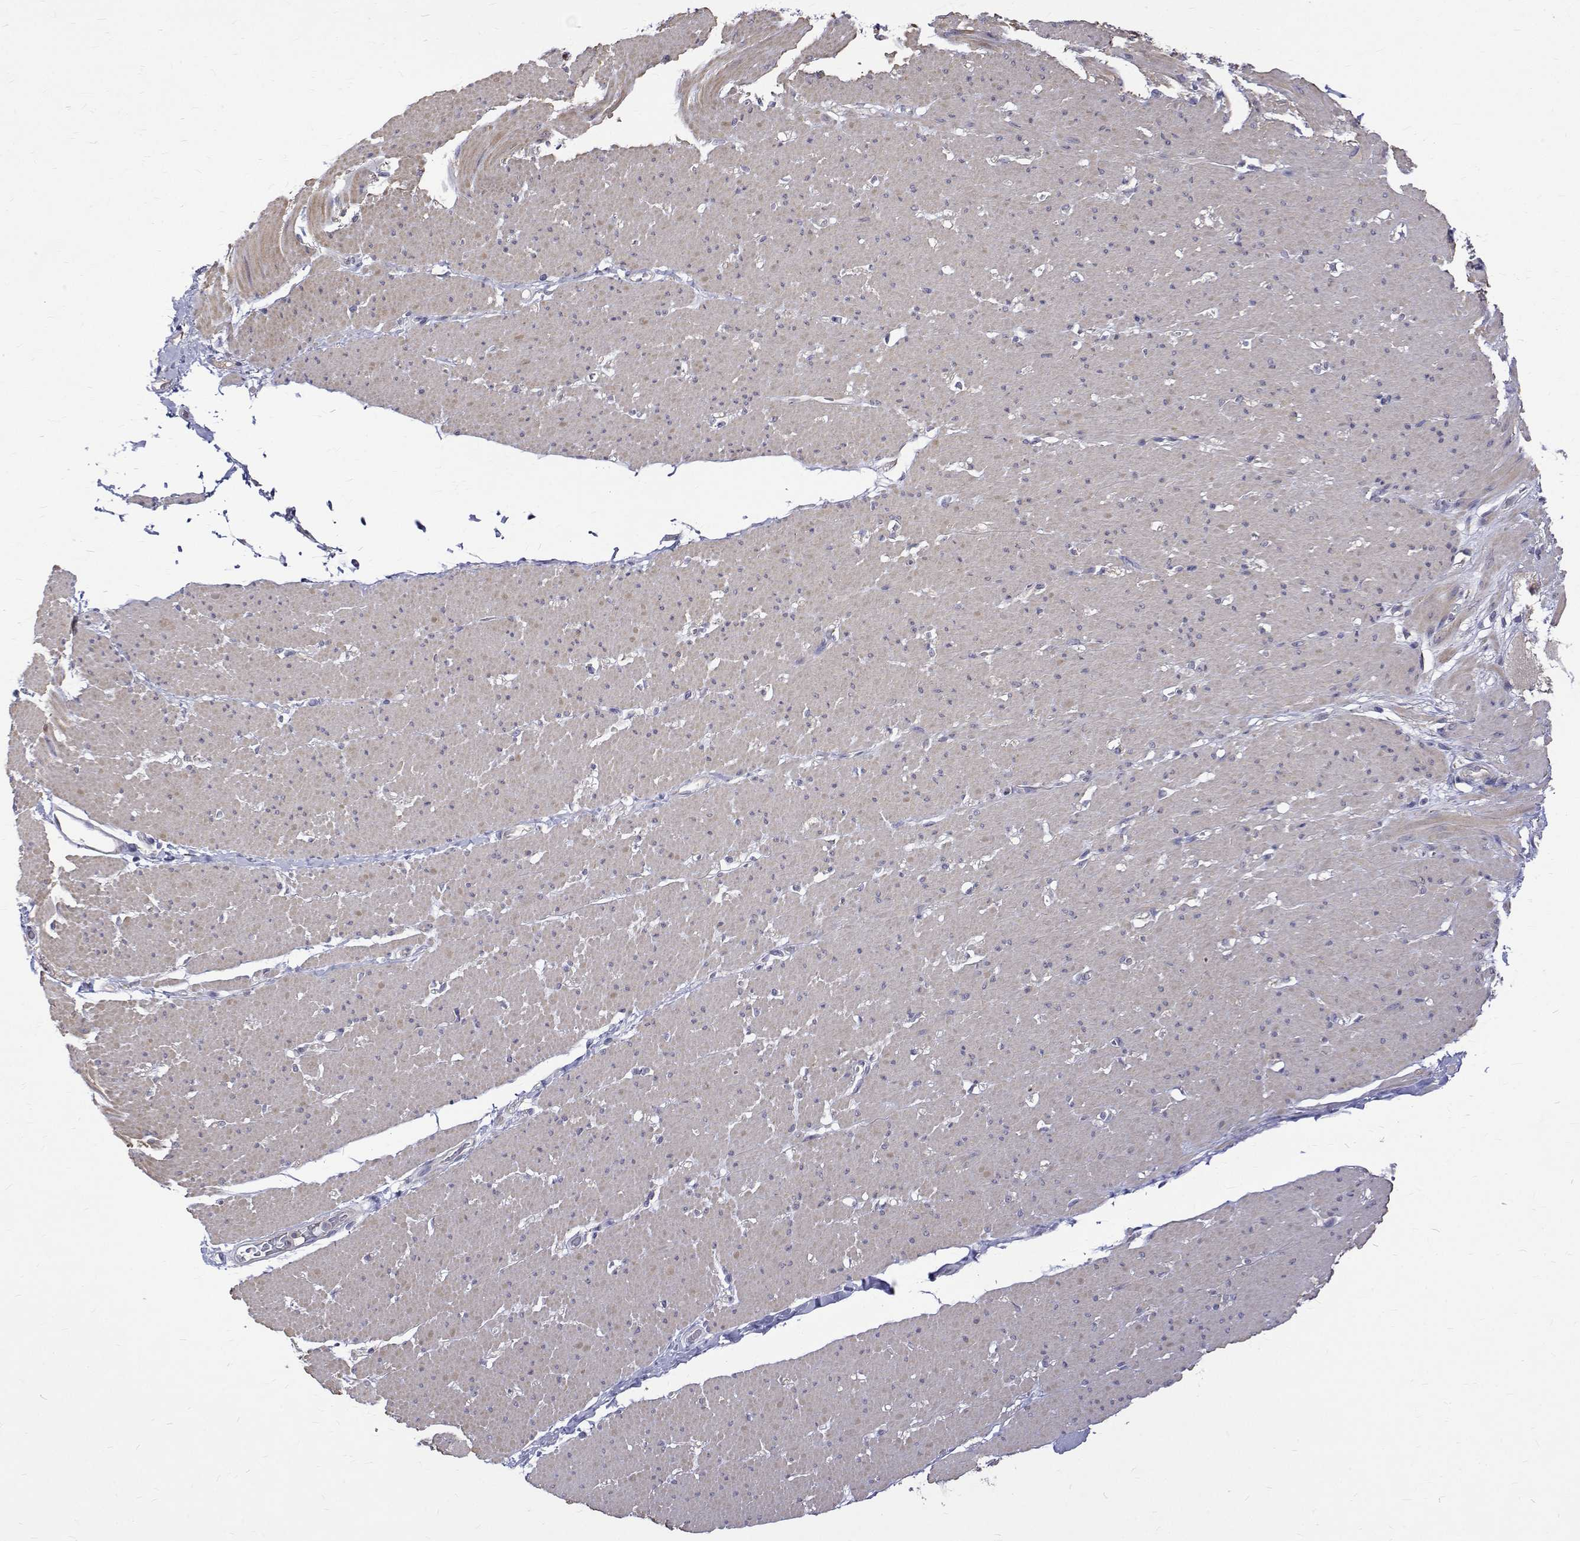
{"staining": {"intensity": "weak", "quantity": "<25%", "location": "cytoplasmic/membranous"}, "tissue": "smooth muscle", "cell_type": "Smooth muscle cells", "image_type": "normal", "snomed": [{"axis": "morphology", "description": "Normal tissue, NOS"}, {"axis": "topography", "description": "Smooth muscle"}, {"axis": "topography", "description": "Rectum"}], "caption": "This histopathology image is of benign smooth muscle stained with immunohistochemistry (IHC) to label a protein in brown with the nuclei are counter-stained blue. There is no positivity in smooth muscle cells.", "gene": "PADI1", "patient": {"sex": "male", "age": 53}}